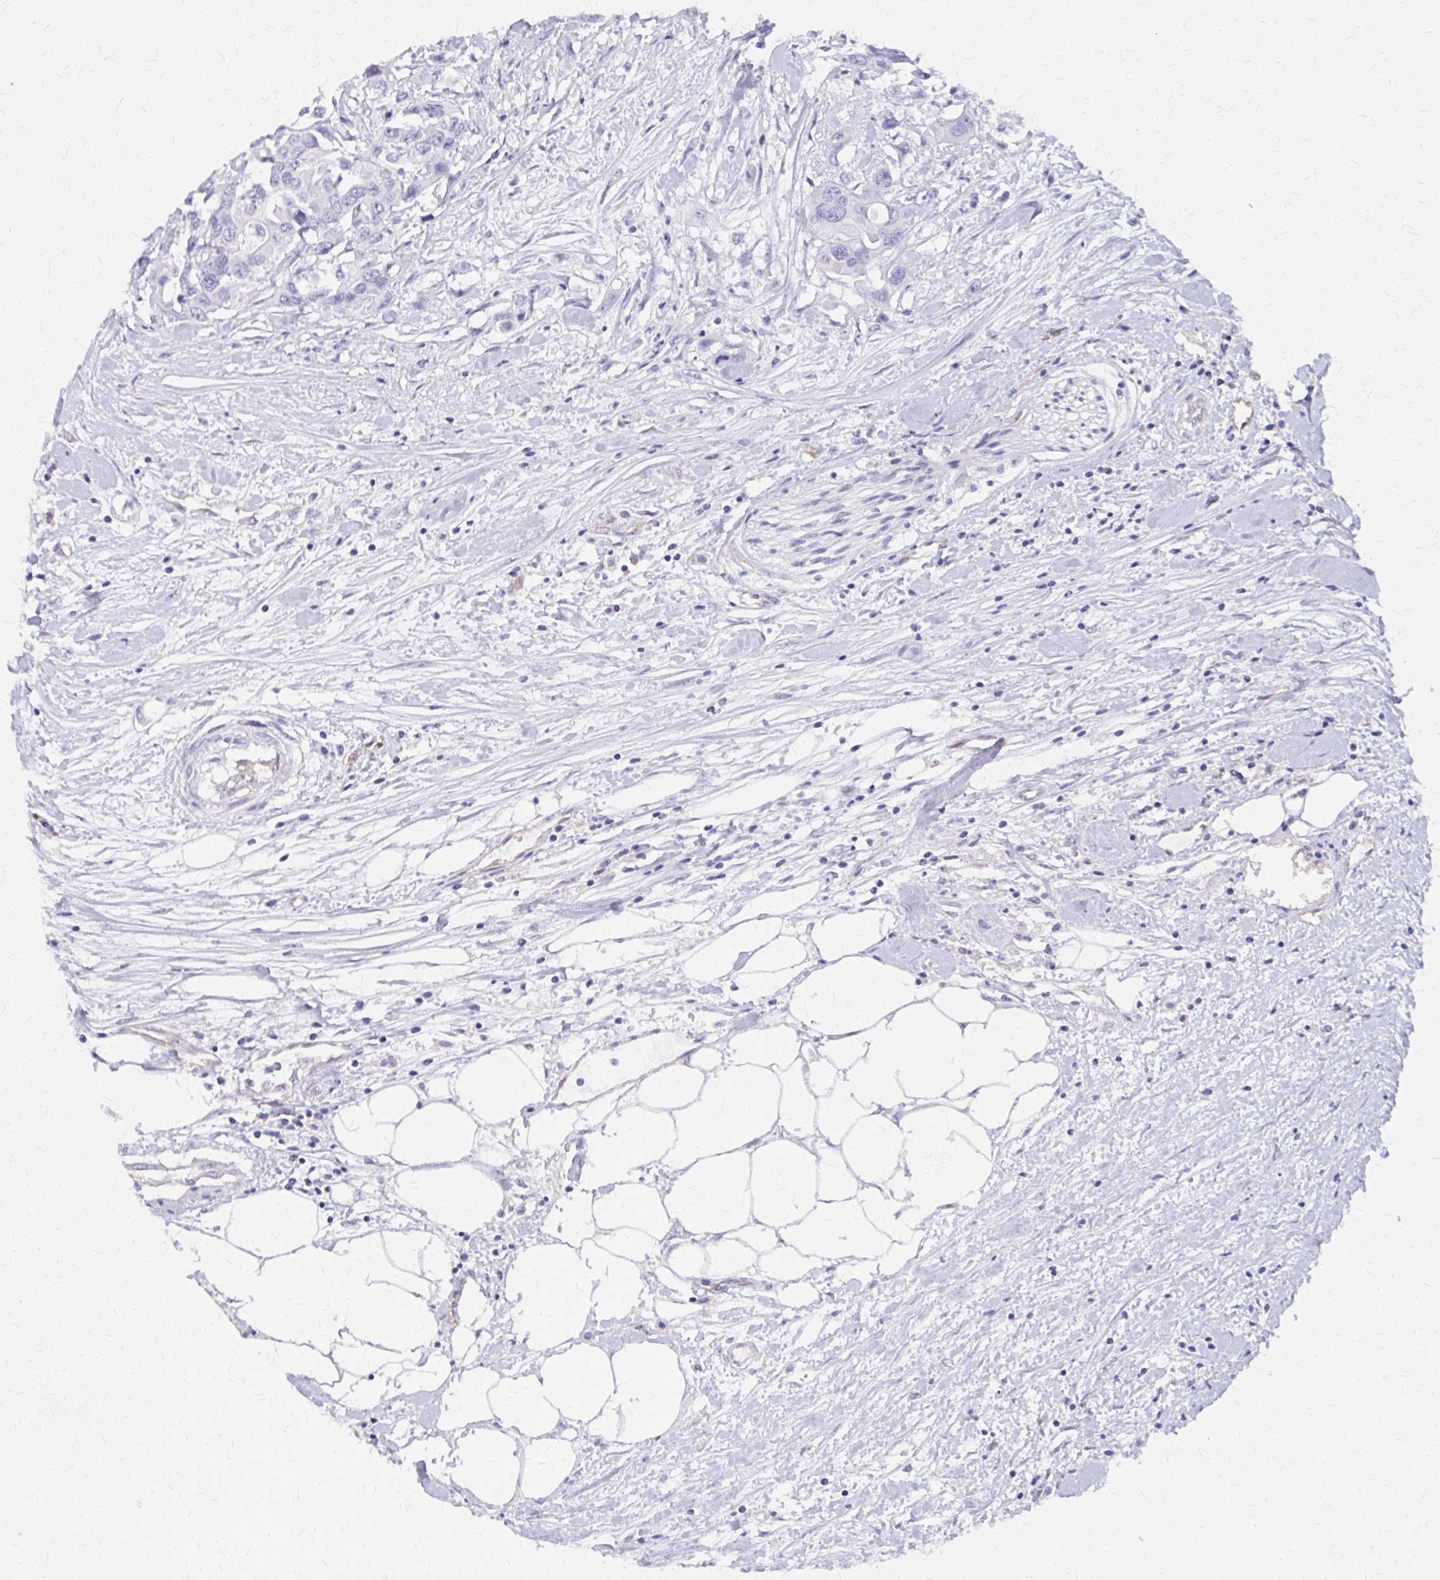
{"staining": {"intensity": "negative", "quantity": "none", "location": "none"}, "tissue": "colorectal cancer", "cell_type": "Tumor cells", "image_type": "cancer", "snomed": [{"axis": "morphology", "description": "Adenocarcinoma, NOS"}, {"axis": "topography", "description": "Colon"}], "caption": "High magnification brightfield microscopy of colorectal cancer stained with DAB (brown) and counterstained with hematoxylin (blue): tumor cells show no significant positivity.", "gene": "CLIC2", "patient": {"sex": "male", "age": 77}}